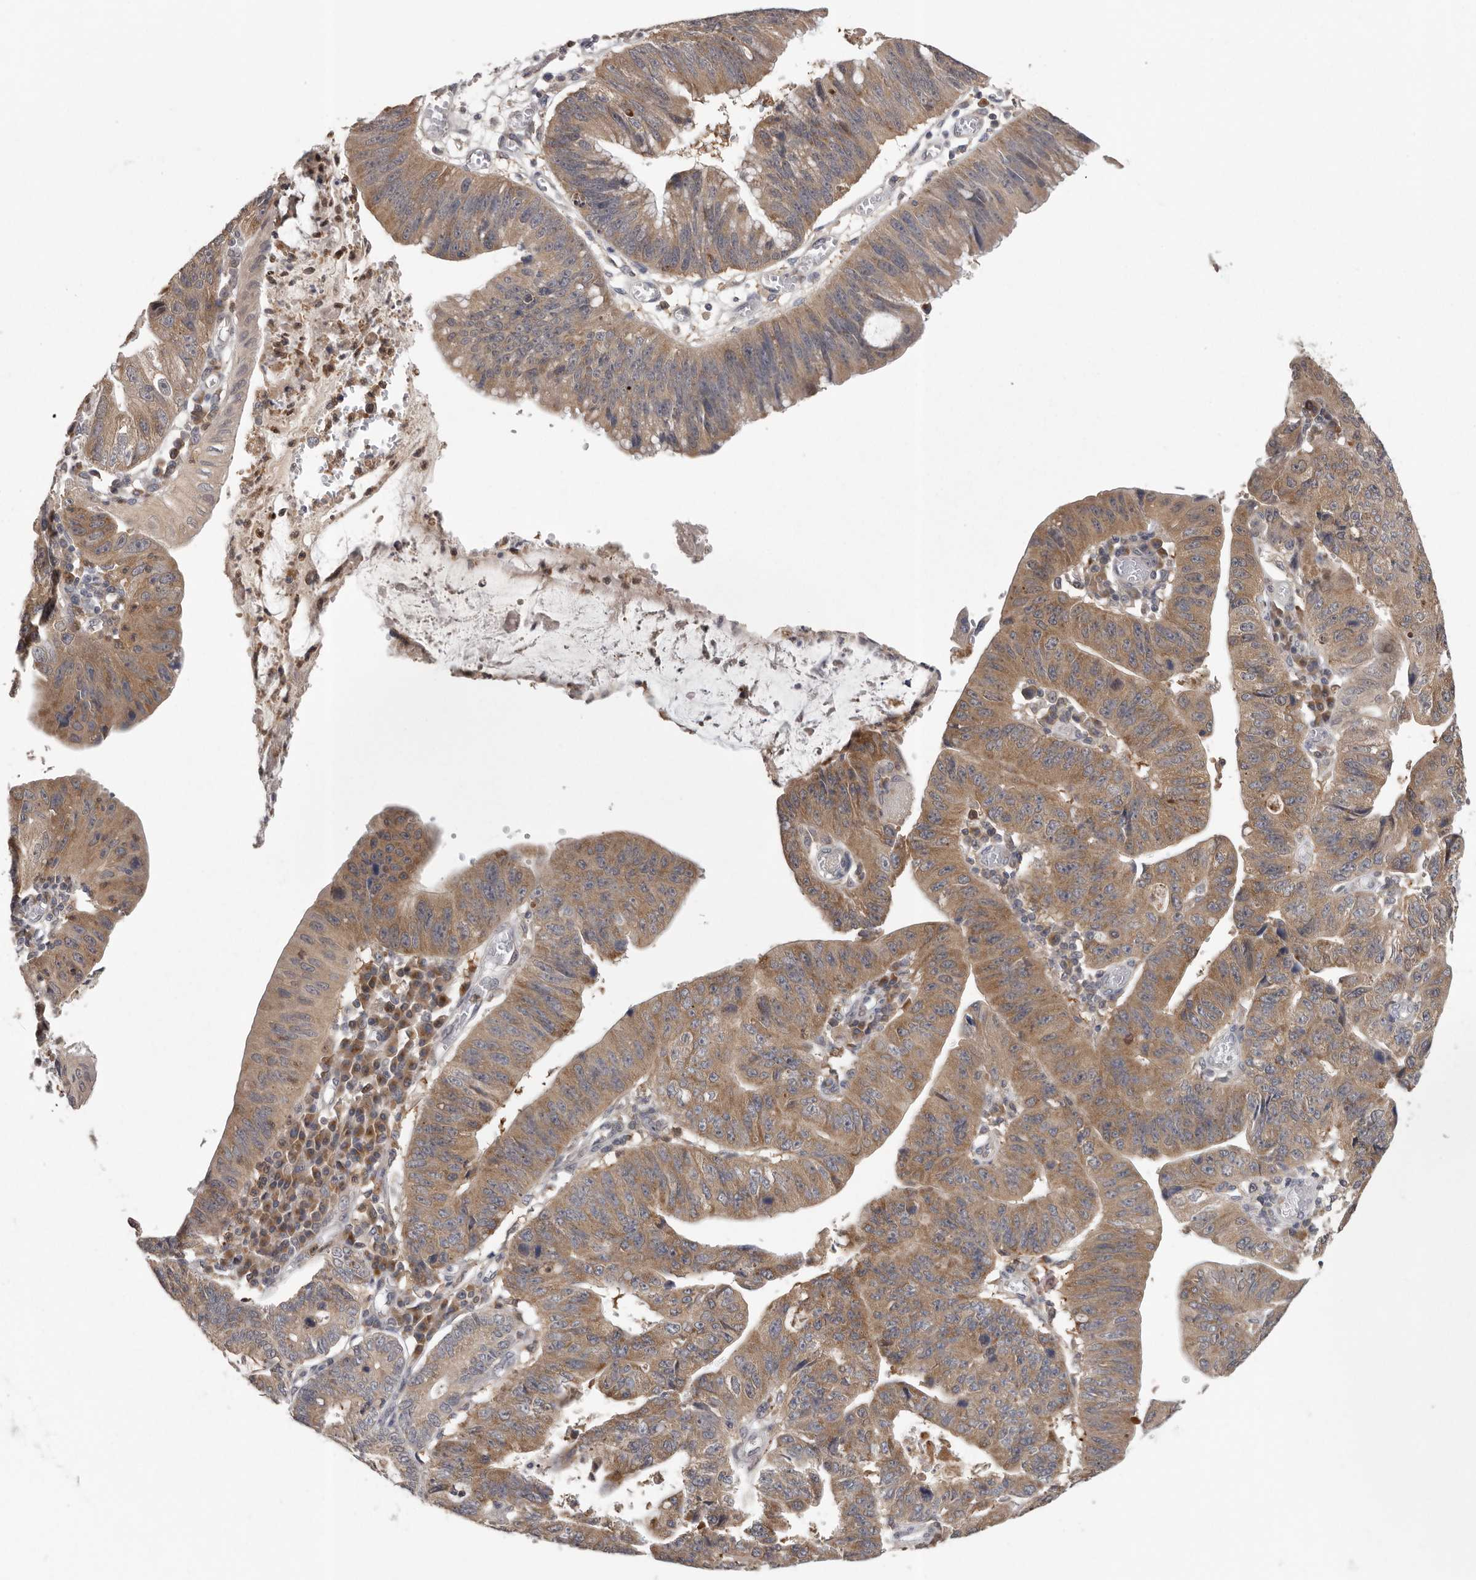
{"staining": {"intensity": "moderate", "quantity": ">75%", "location": "cytoplasmic/membranous"}, "tissue": "stomach cancer", "cell_type": "Tumor cells", "image_type": "cancer", "snomed": [{"axis": "morphology", "description": "Adenocarcinoma, NOS"}, {"axis": "topography", "description": "Stomach"}], "caption": "Immunohistochemical staining of human stomach adenocarcinoma displays medium levels of moderate cytoplasmic/membranous positivity in about >75% of tumor cells.", "gene": "RALGPS2", "patient": {"sex": "male", "age": 59}}